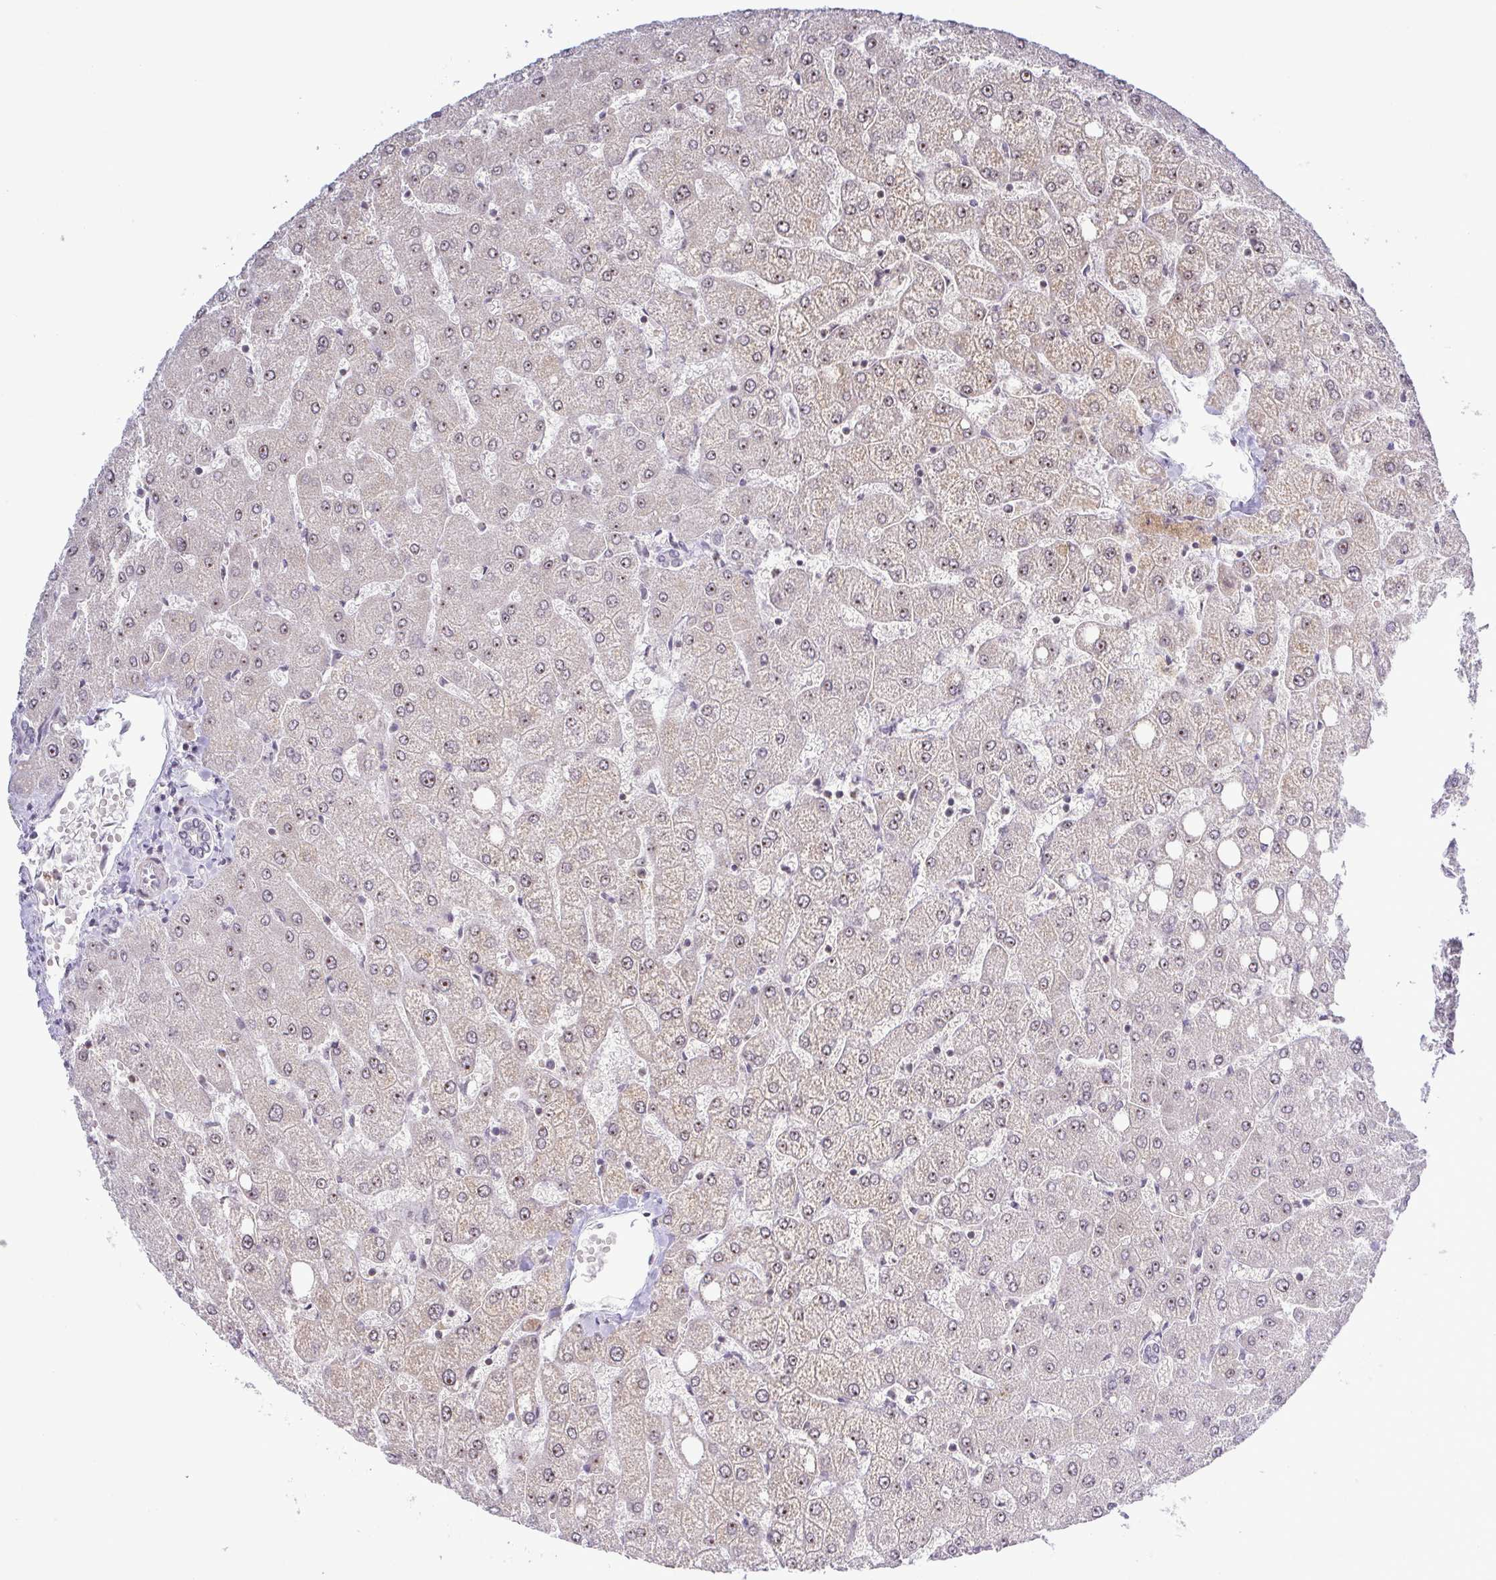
{"staining": {"intensity": "negative", "quantity": "none", "location": "none"}, "tissue": "liver", "cell_type": "Cholangiocytes", "image_type": "normal", "snomed": [{"axis": "morphology", "description": "Normal tissue, NOS"}, {"axis": "topography", "description": "Liver"}], "caption": "Cholangiocytes are negative for protein expression in benign human liver.", "gene": "RSL24D1", "patient": {"sex": "female", "age": 54}}